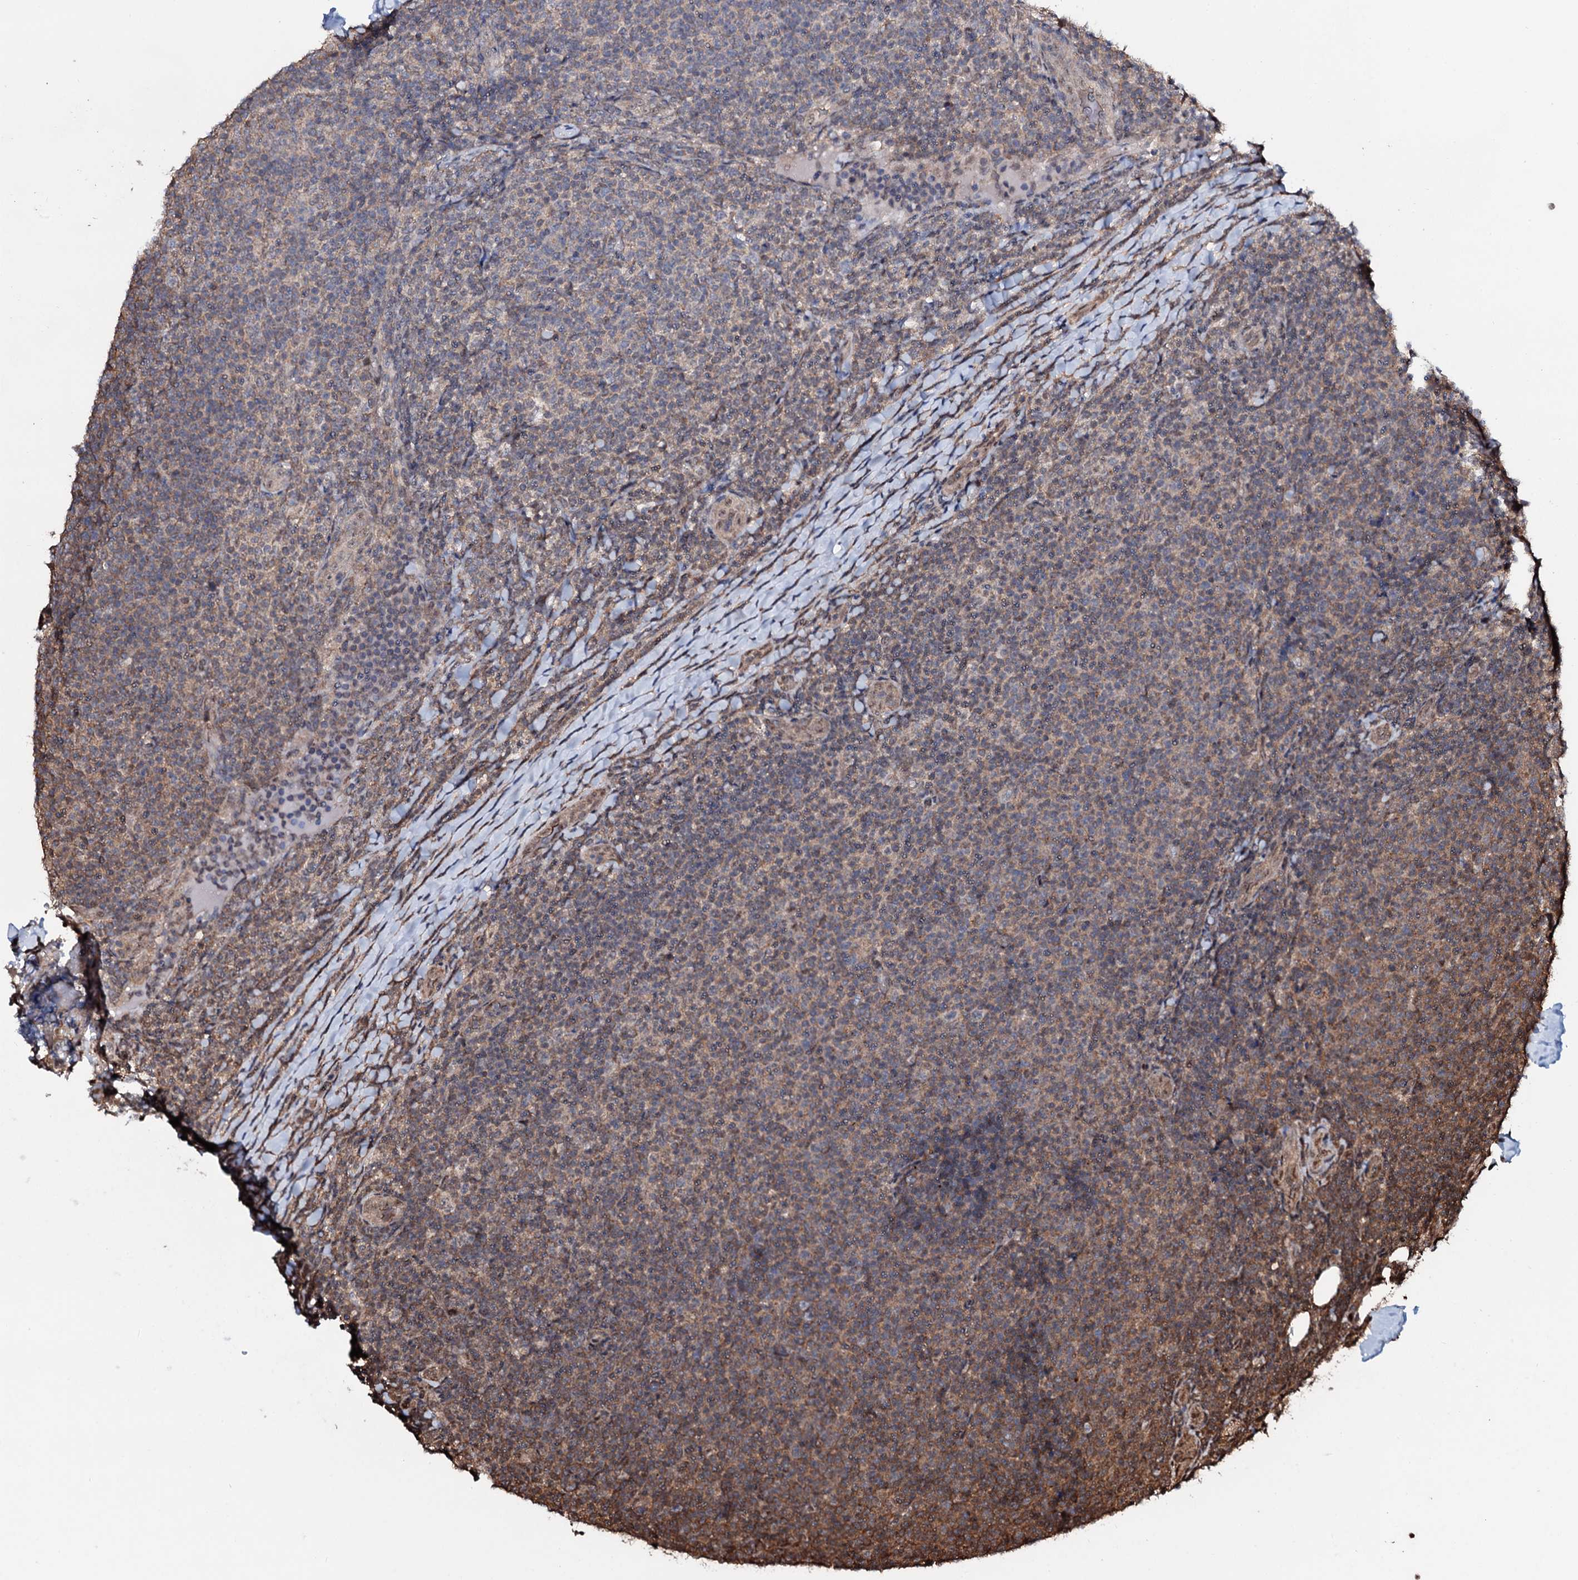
{"staining": {"intensity": "weak", "quantity": "25%-75%", "location": "cytoplasmic/membranous"}, "tissue": "lymphoma", "cell_type": "Tumor cells", "image_type": "cancer", "snomed": [{"axis": "morphology", "description": "Malignant lymphoma, non-Hodgkin's type, Low grade"}, {"axis": "topography", "description": "Lymph node"}], "caption": "Low-grade malignant lymphoma, non-Hodgkin's type was stained to show a protein in brown. There is low levels of weak cytoplasmic/membranous positivity in approximately 25%-75% of tumor cells.", "gene": "COG6", "patient": {"sex": "male", "age": 66}}